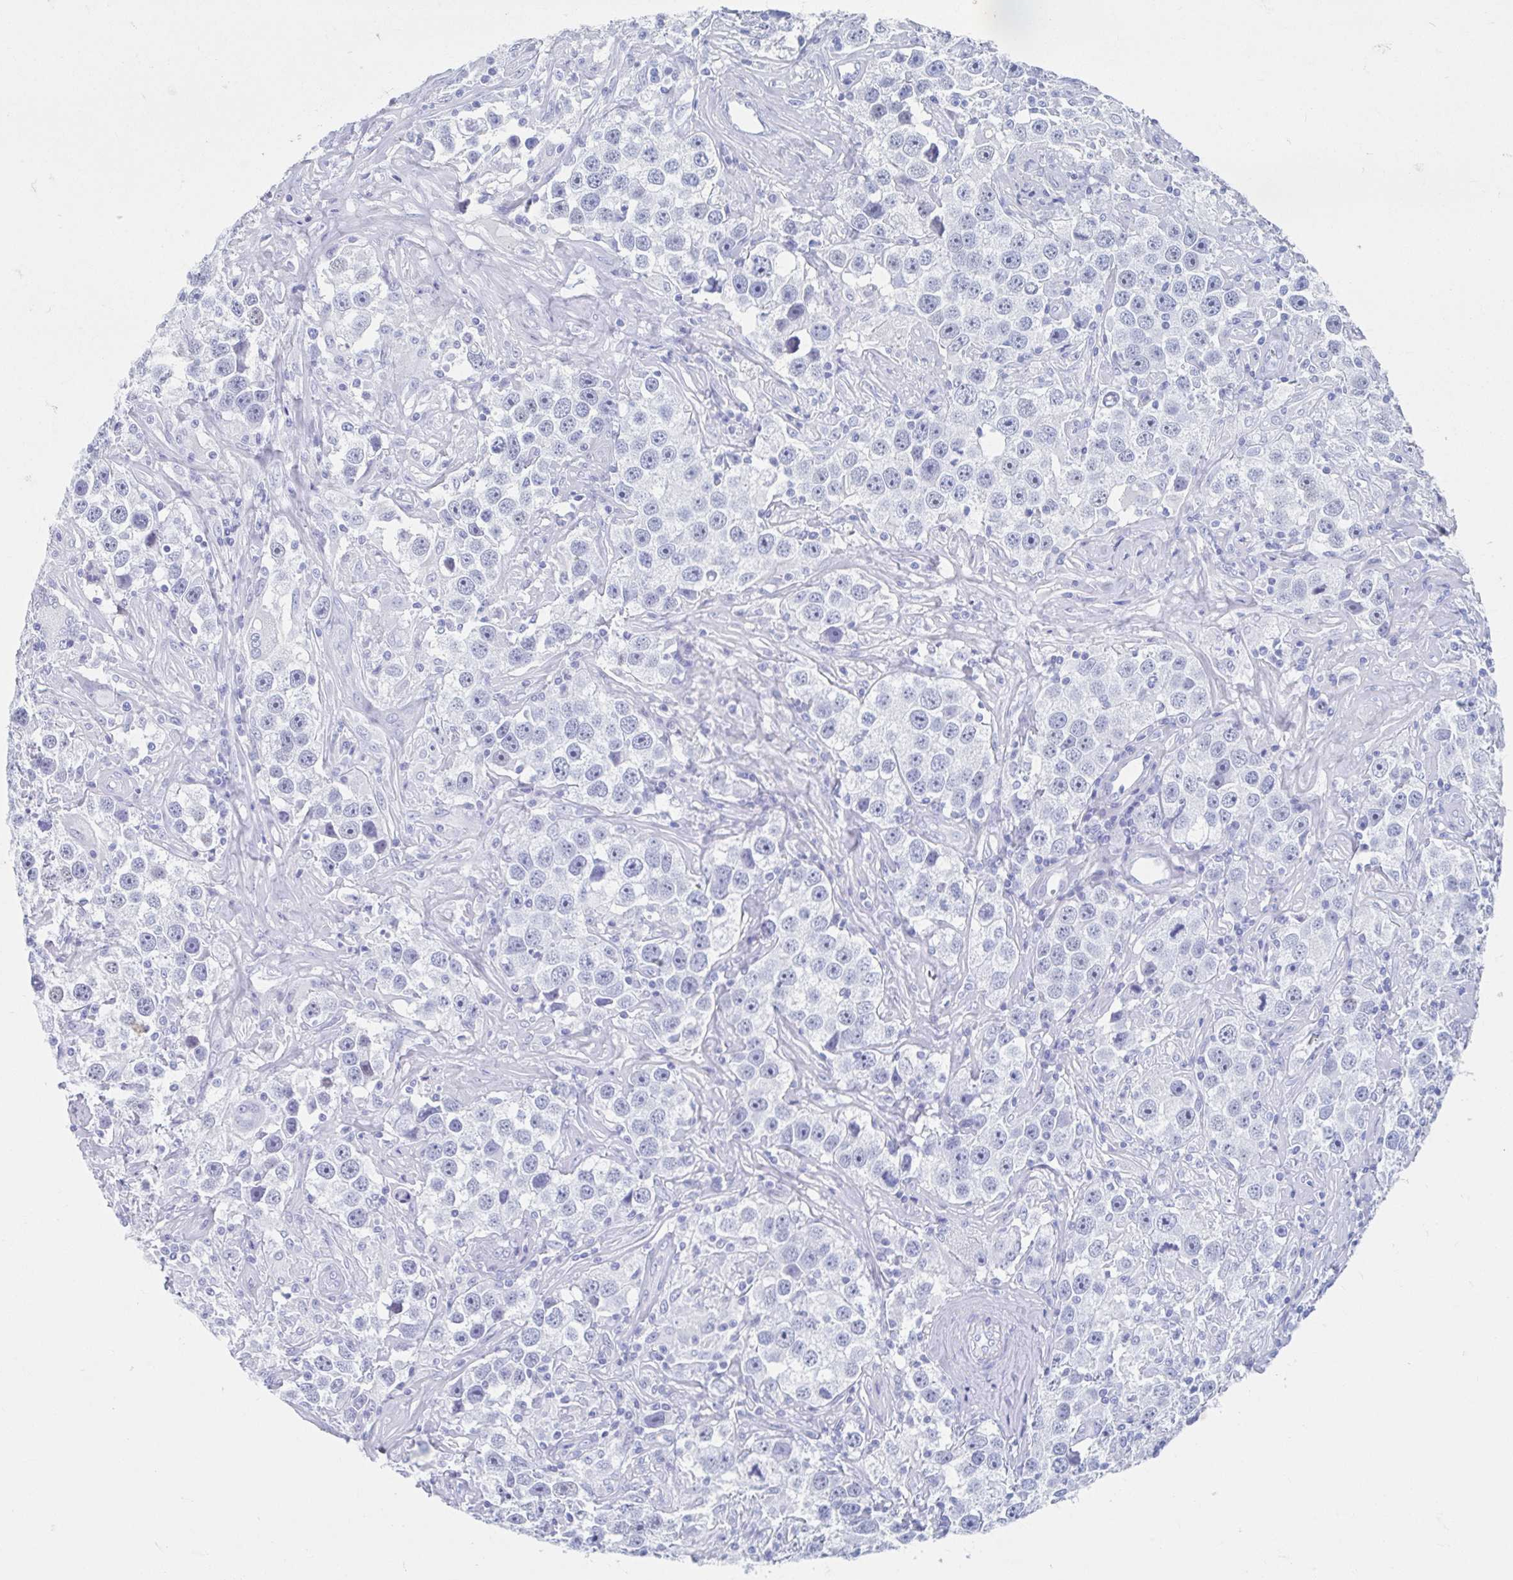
{"staining": {"intensity": "negative", "quantity": "none", "location": "none"}, "tissue": "testis cancer", "cell_type": "Tumor cells", "image_type": "cancer", "snomed": [{"axis": "morphology", "description": "Seminoma, NOS"}, {"axis": "topography", "description": "Testis"}], "caption": "The image displays no significant positivity in tumor cells of testis seminoma.", "gene": "HDGFL1", "patient": {"sex": "male", "age": 49}}